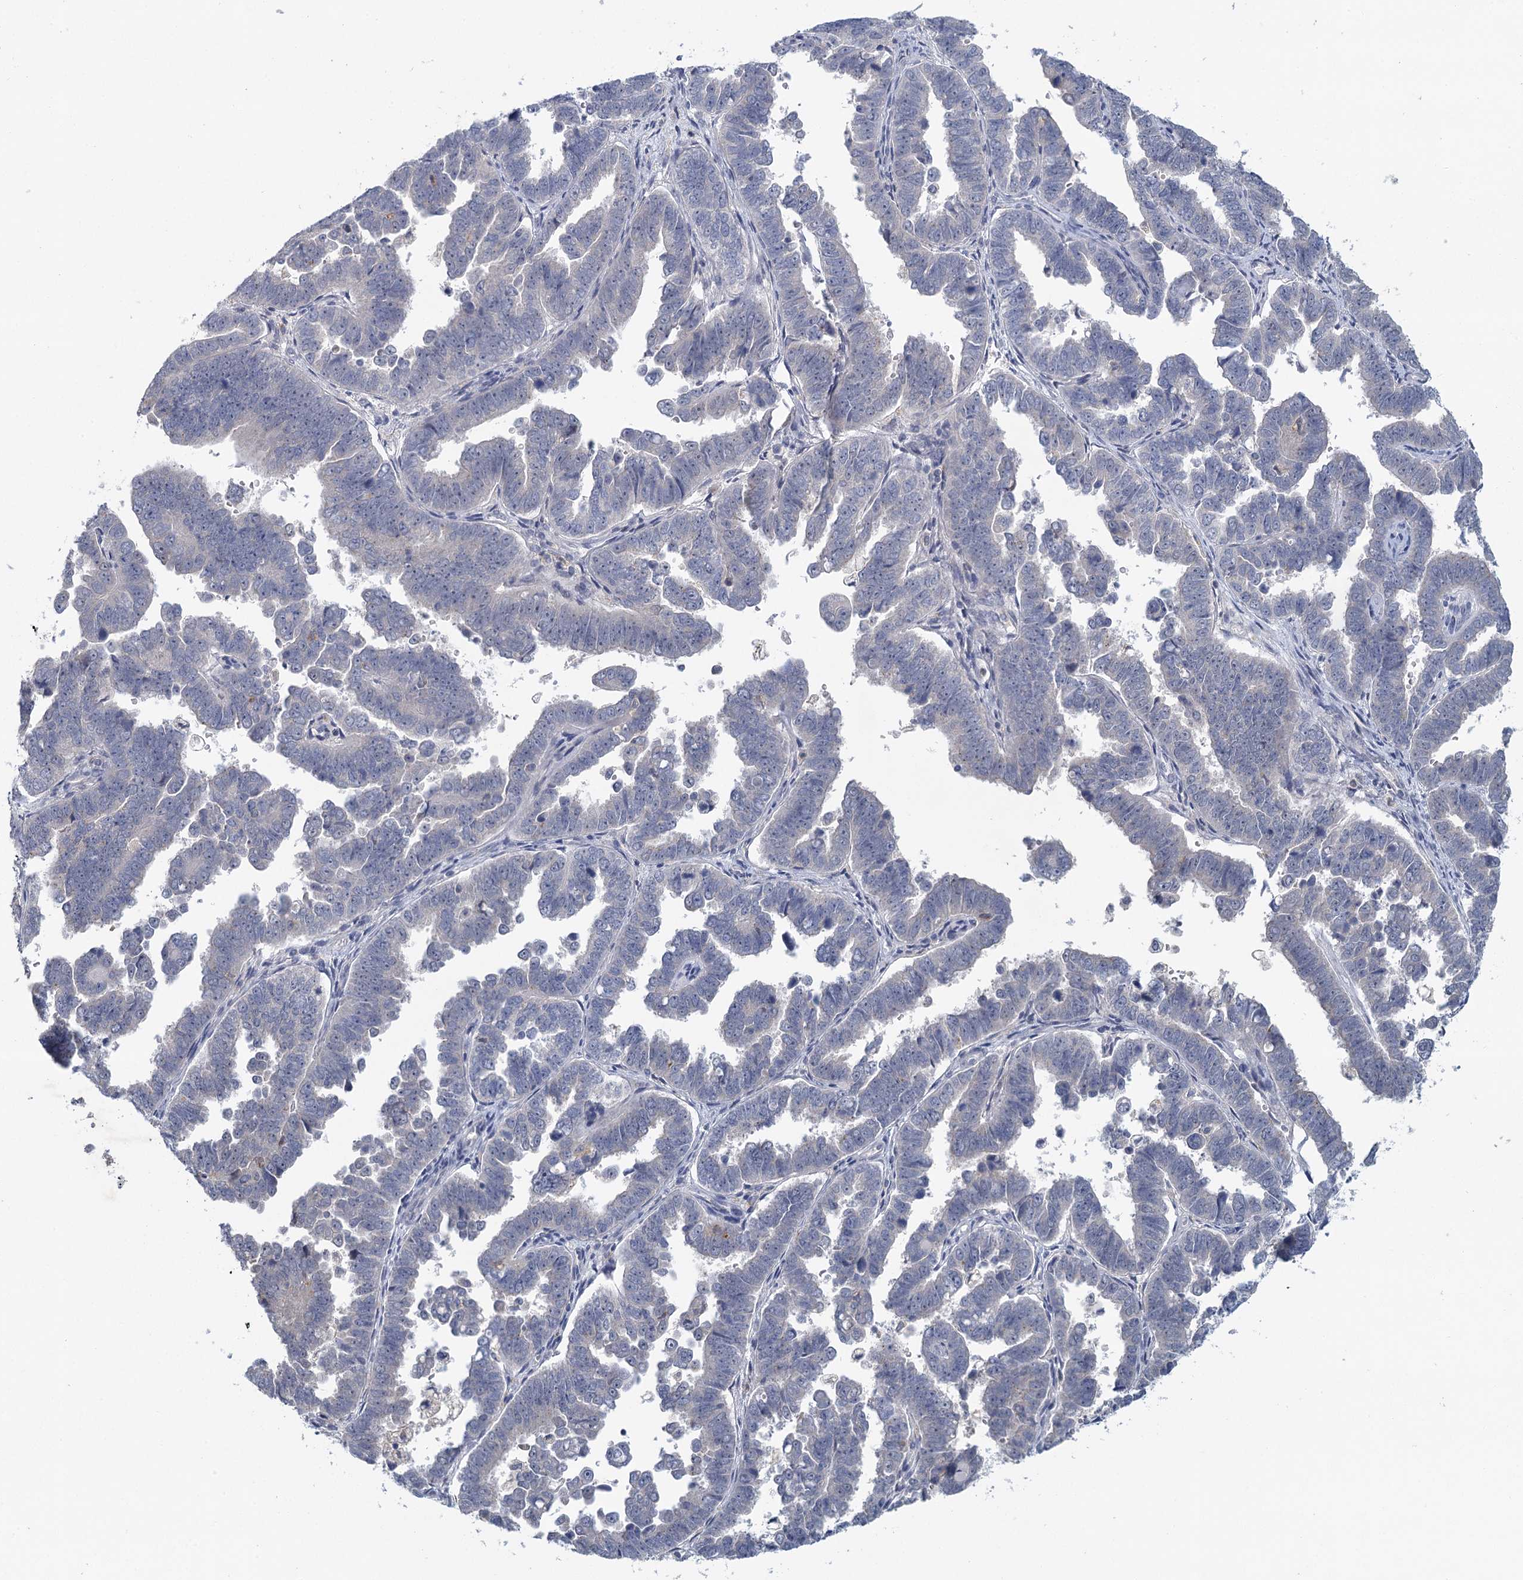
{"staining": {"intensity": "negative", "quantity": "none", "location": "none"}, "tissue": "endometrial cancer", "cell_type": "Tumor cells", "image_type": "cancer", "snomed": [{"axis": "morphology", "description": "Adenocarcinoma, NOS"}, {"axis": "topography", "description": "Endometrium"}], "caption": "Tumor cells show no significant staining in adenocarcinoma (endometrial).", "gene": "MYO7B", "patient": {"sex": "female", "age": 75}}